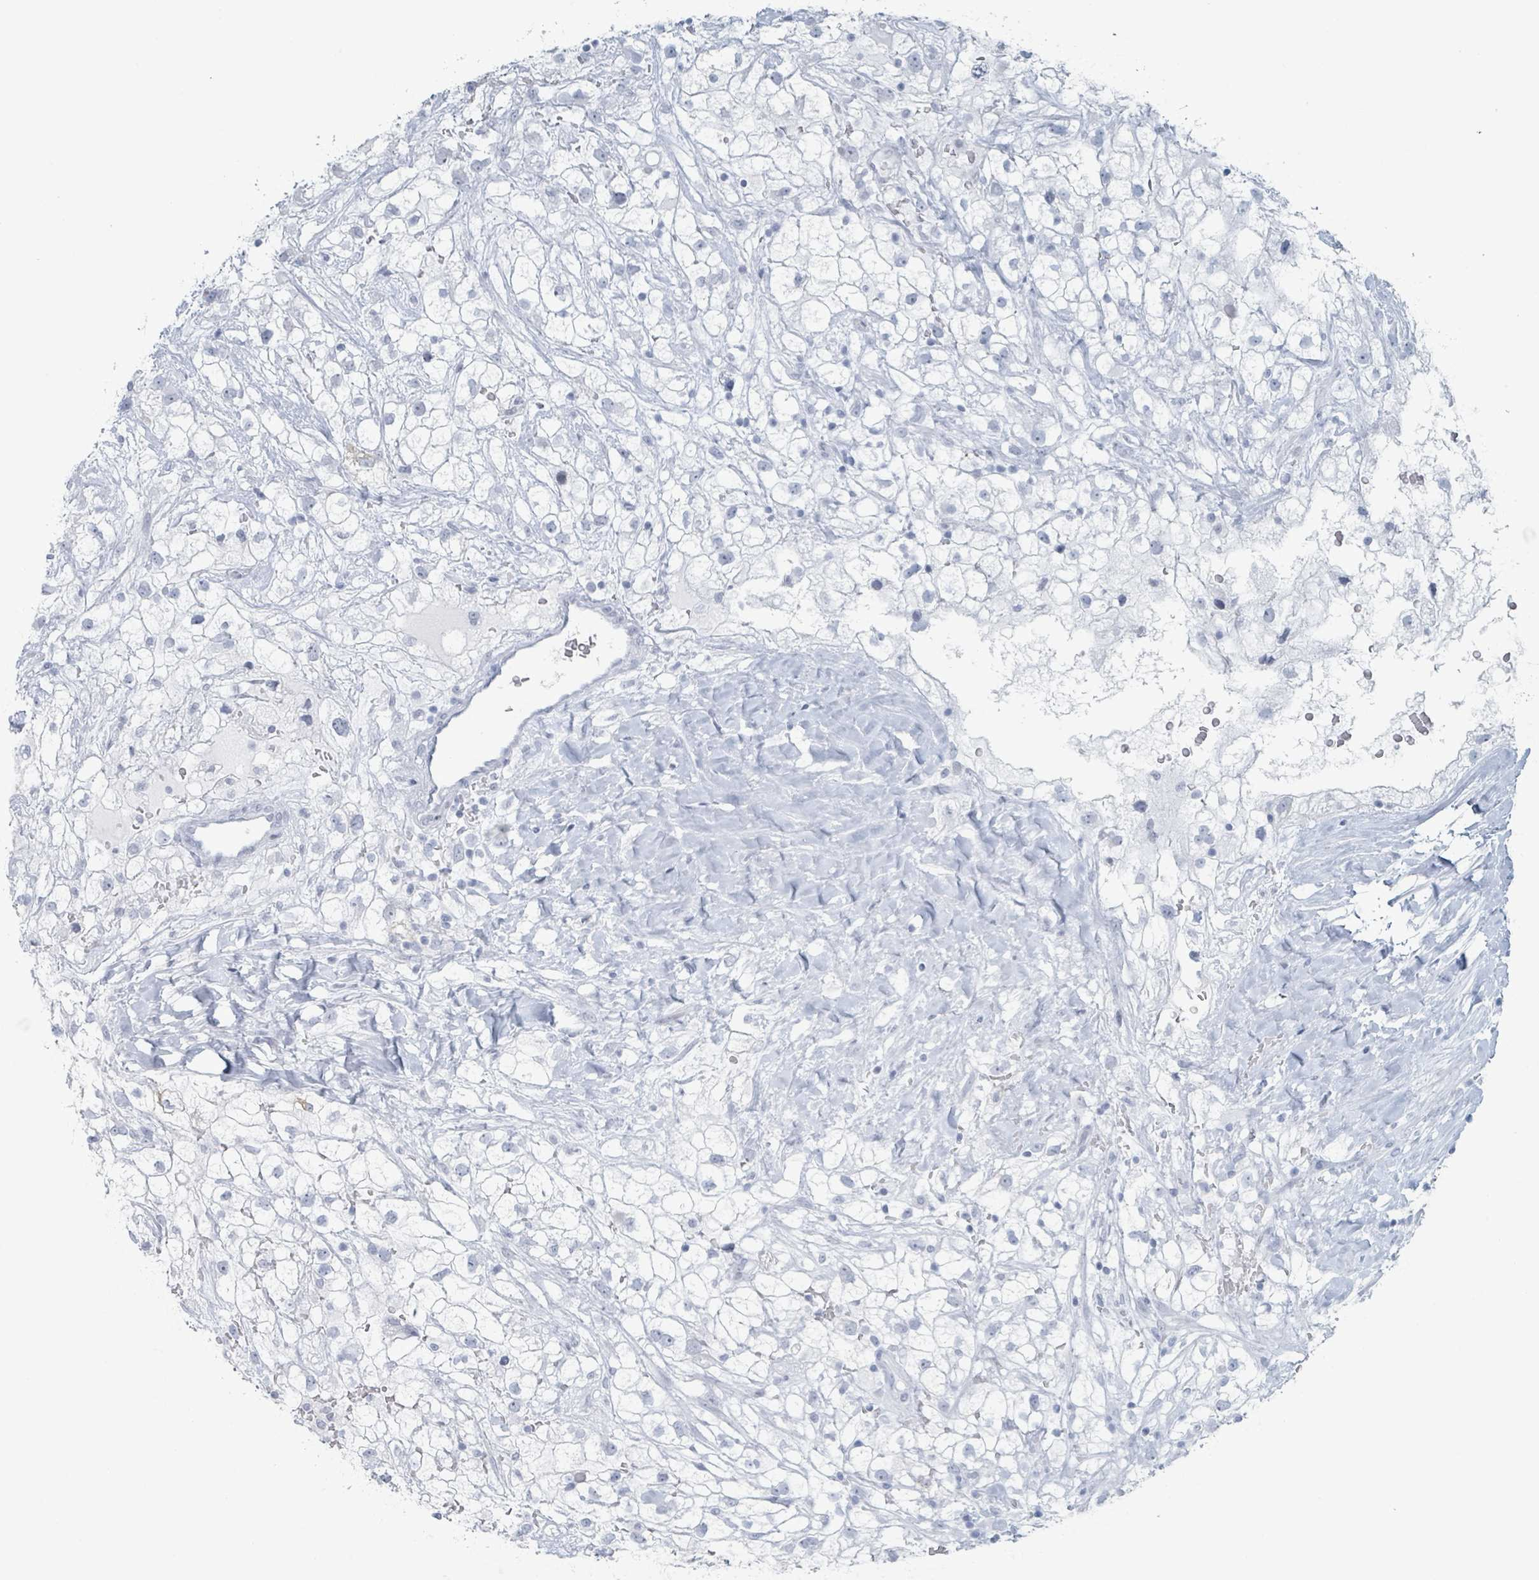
{"staining": {"intensity": "negative", "quantity": "none", "location": "none"}, "tissue": "renal cancer", "cell_type": "Tumor cells", "image_type": "cancer", "snomed": [{"axis": "morphology", "description": "Adenocarcinoma, NOS"}, {"axis": "topography", "description": "Kidney"}], "caption": "Human renal cancer (adenocarcinoma) stained for a protein using IHC shows no positivity in tumor cells.", "gene": "GPR15LG", "patient": {"sex": "male", "age": 59}}